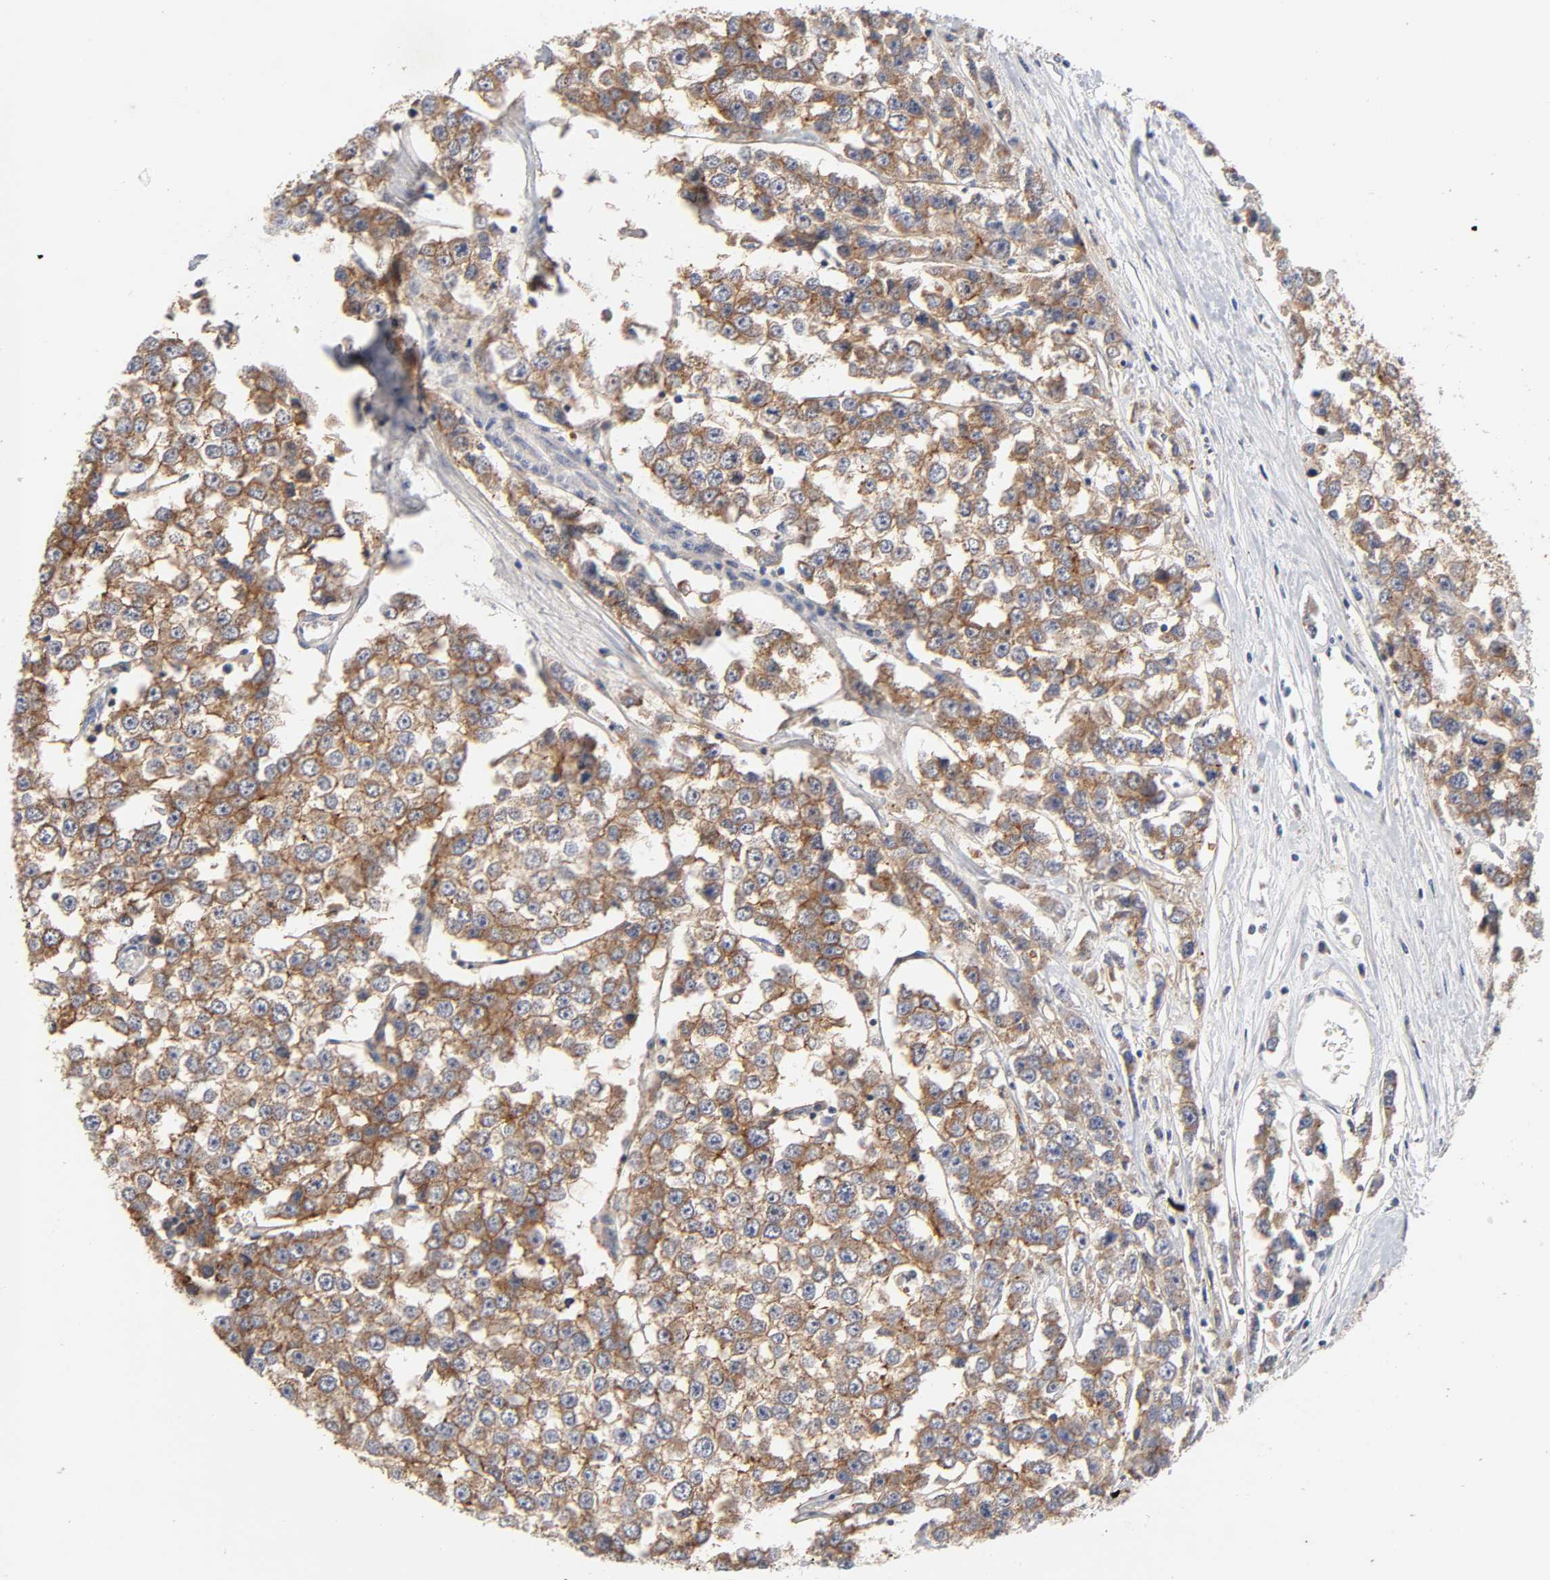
{"staining": {"intensity": "moderate", "quantity": ">75%", "location": "cytoplasmic/membranous"}, "tissue": "testis cancer", "cell_type": "Tumor cells", "image_type": "cancer", "snomed": [{"axis": "morphology", "description": "Seminoma, NOS"}, {"axis": "morphology", "description": "Carcinoma, Embryonal, NOS"}, {"axis": "topography", "description": "Testis"}], "caption": "Moderate cytoplasmic/membranous protein staining is seen in approximately >75% of tumor cells in testis embryonal carcinoma.", "gene": "CXADR", "patient": {"sex": "male", "age": 52}}